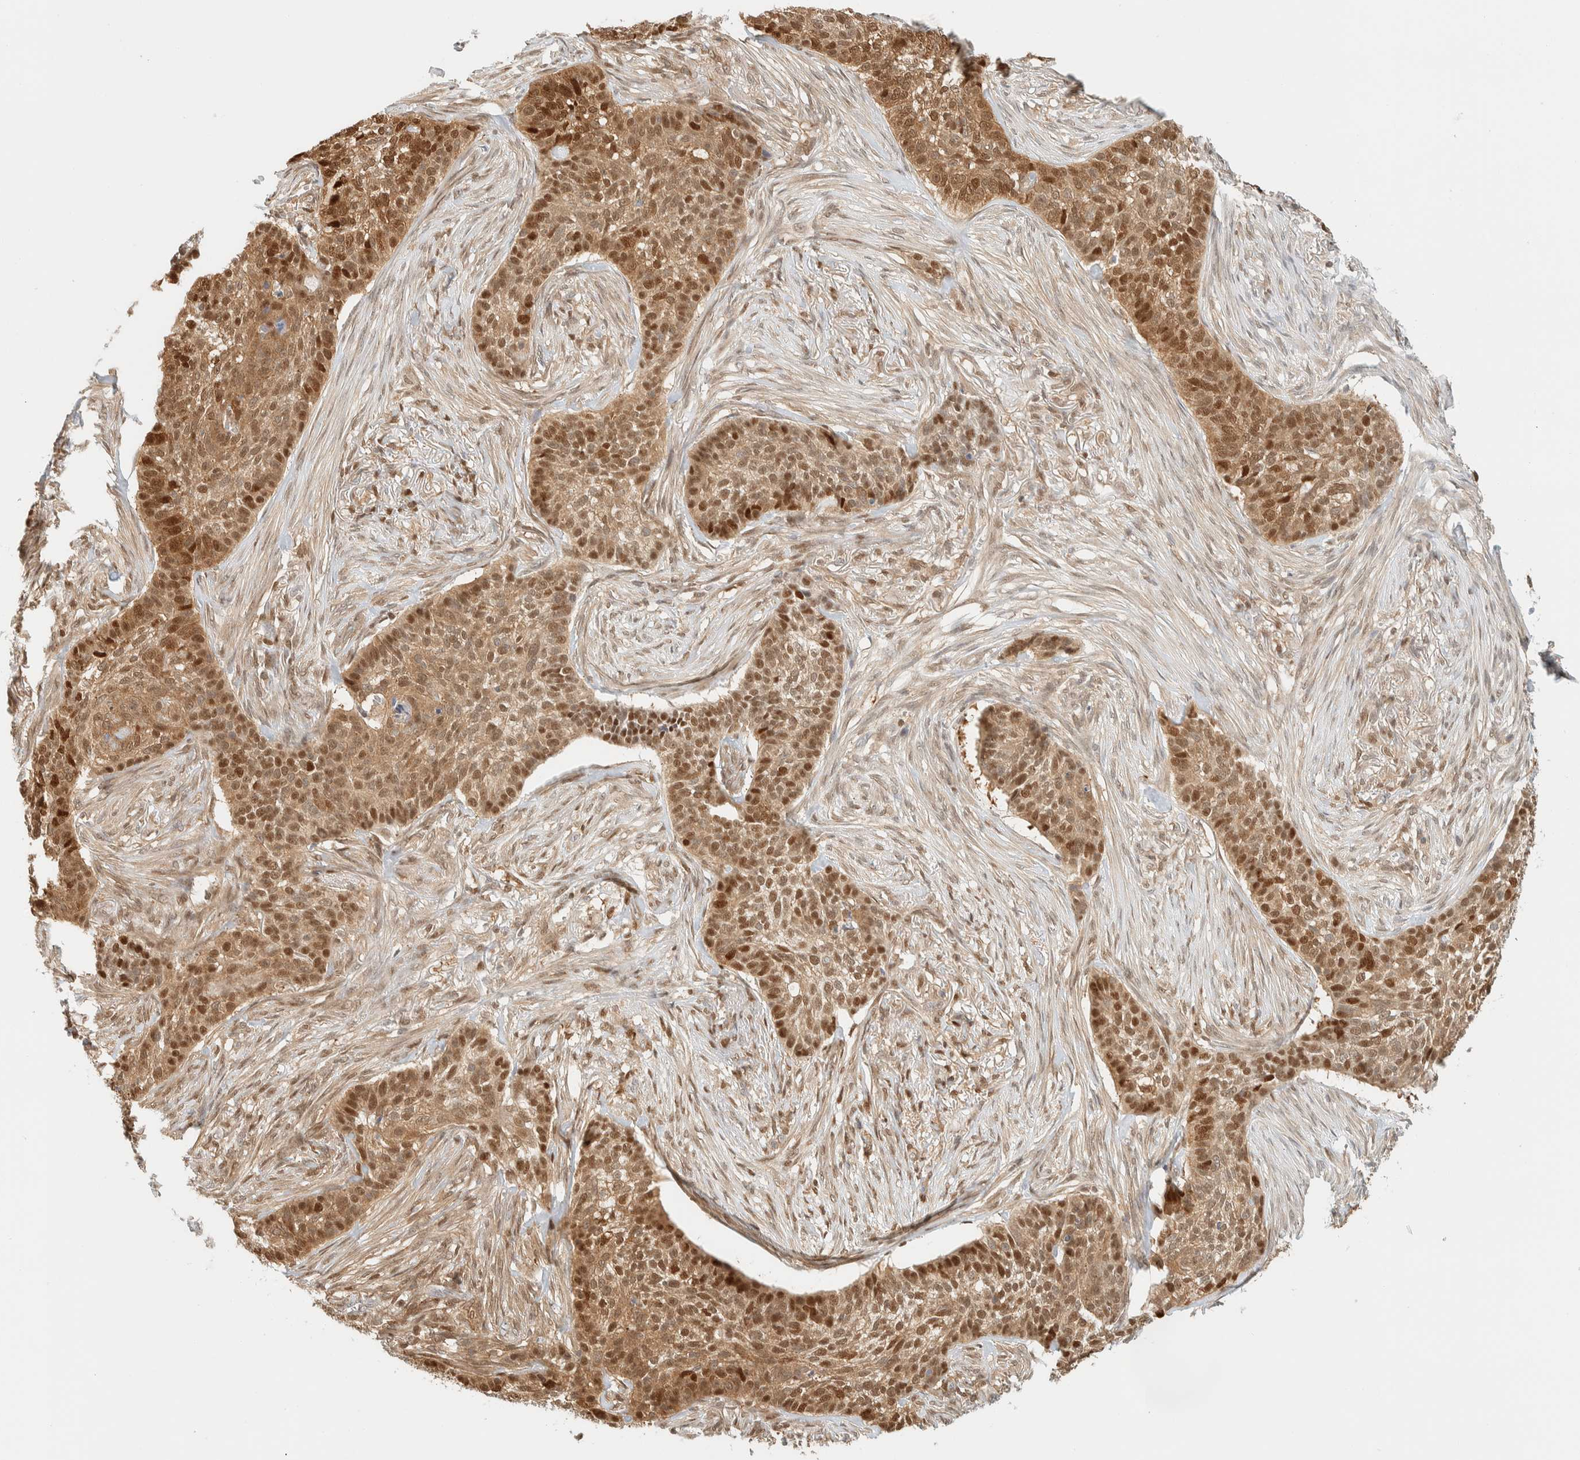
{"staining": {"intensity": "moderate", "quantity": ">75%", "location": "cytoplasmic/membranous,nuclear"}, "tissue": "skin cancer", "cell_type": "Tumor cells", "image_type": "cancer", "snomed": [{"axis": "morphology", "description": "Basal cell carcinoma"}, {"axis": "topography", "description": "Skin"}], "caption": "An immunohistochemistry micrograph of tumor tissue is shown. Protein staining in brown labels moderate cytoplasmic/membranous and nuclear positivity in skin basal cell carcinoma within tumor cells. Using DAB (brown) and hematoxylin (blue) stains, captured at high magnification using brightfield microscopy.", "gene": "ZBTB37", "patient": {"sex": "male", "age": 85}}